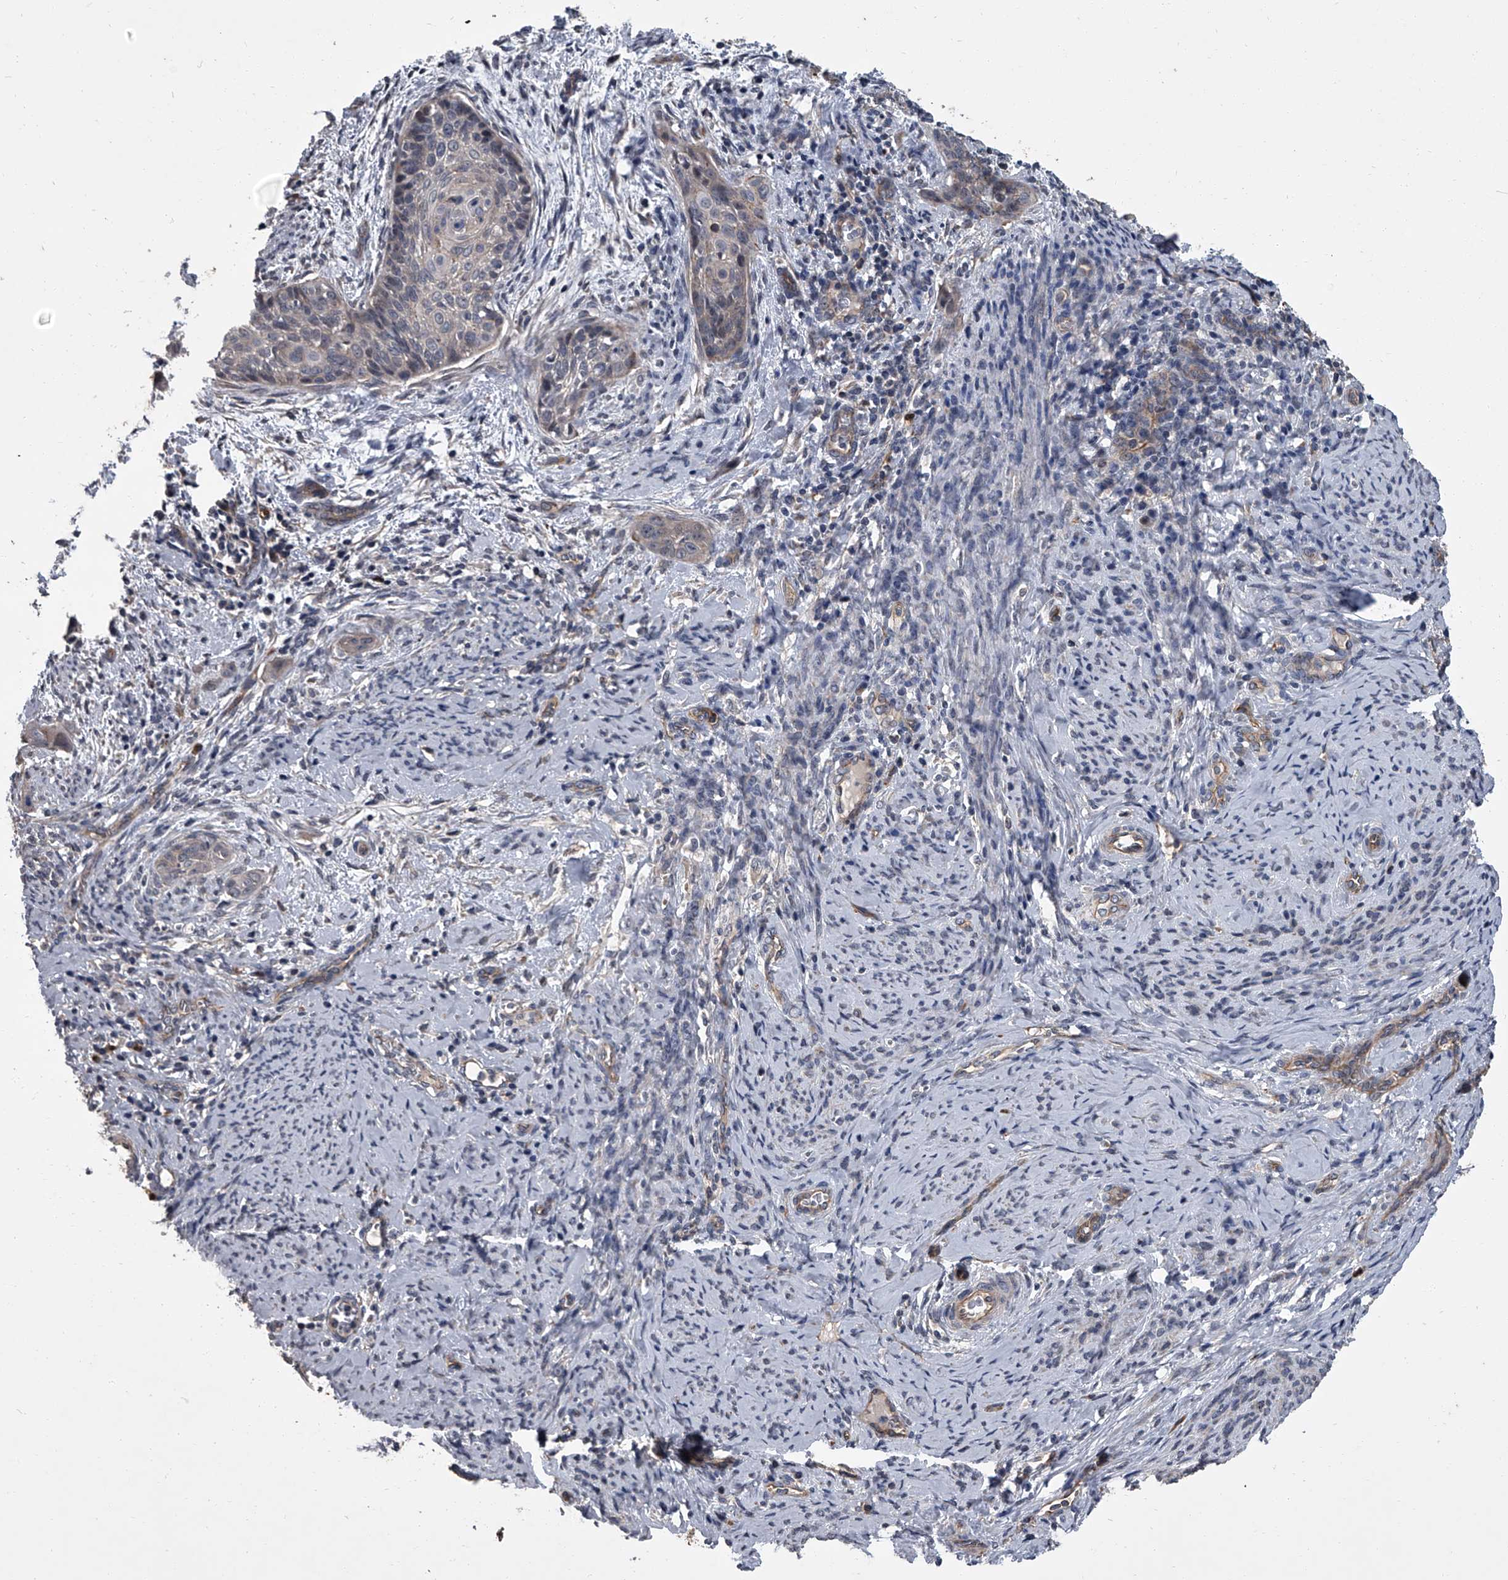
{"staining": {"intensity": "negative", "quantity": "none", "location": "none"}, "tissue": "cervical cancer", "cell_type": "Tumor cells", "image_type": "cancer", "snomed": [{"axis": "morphology", "description": "Squamous cell carcinoma, NOS"}, {"axis": "topography", "description": "Cervix"}], "caption": "Protein analysis of cervical squamous cell carcinoma reveals no significant staining in tumor cells.", "gene": "SIRT4", "patient": {"sex": "female", "age": 33}}